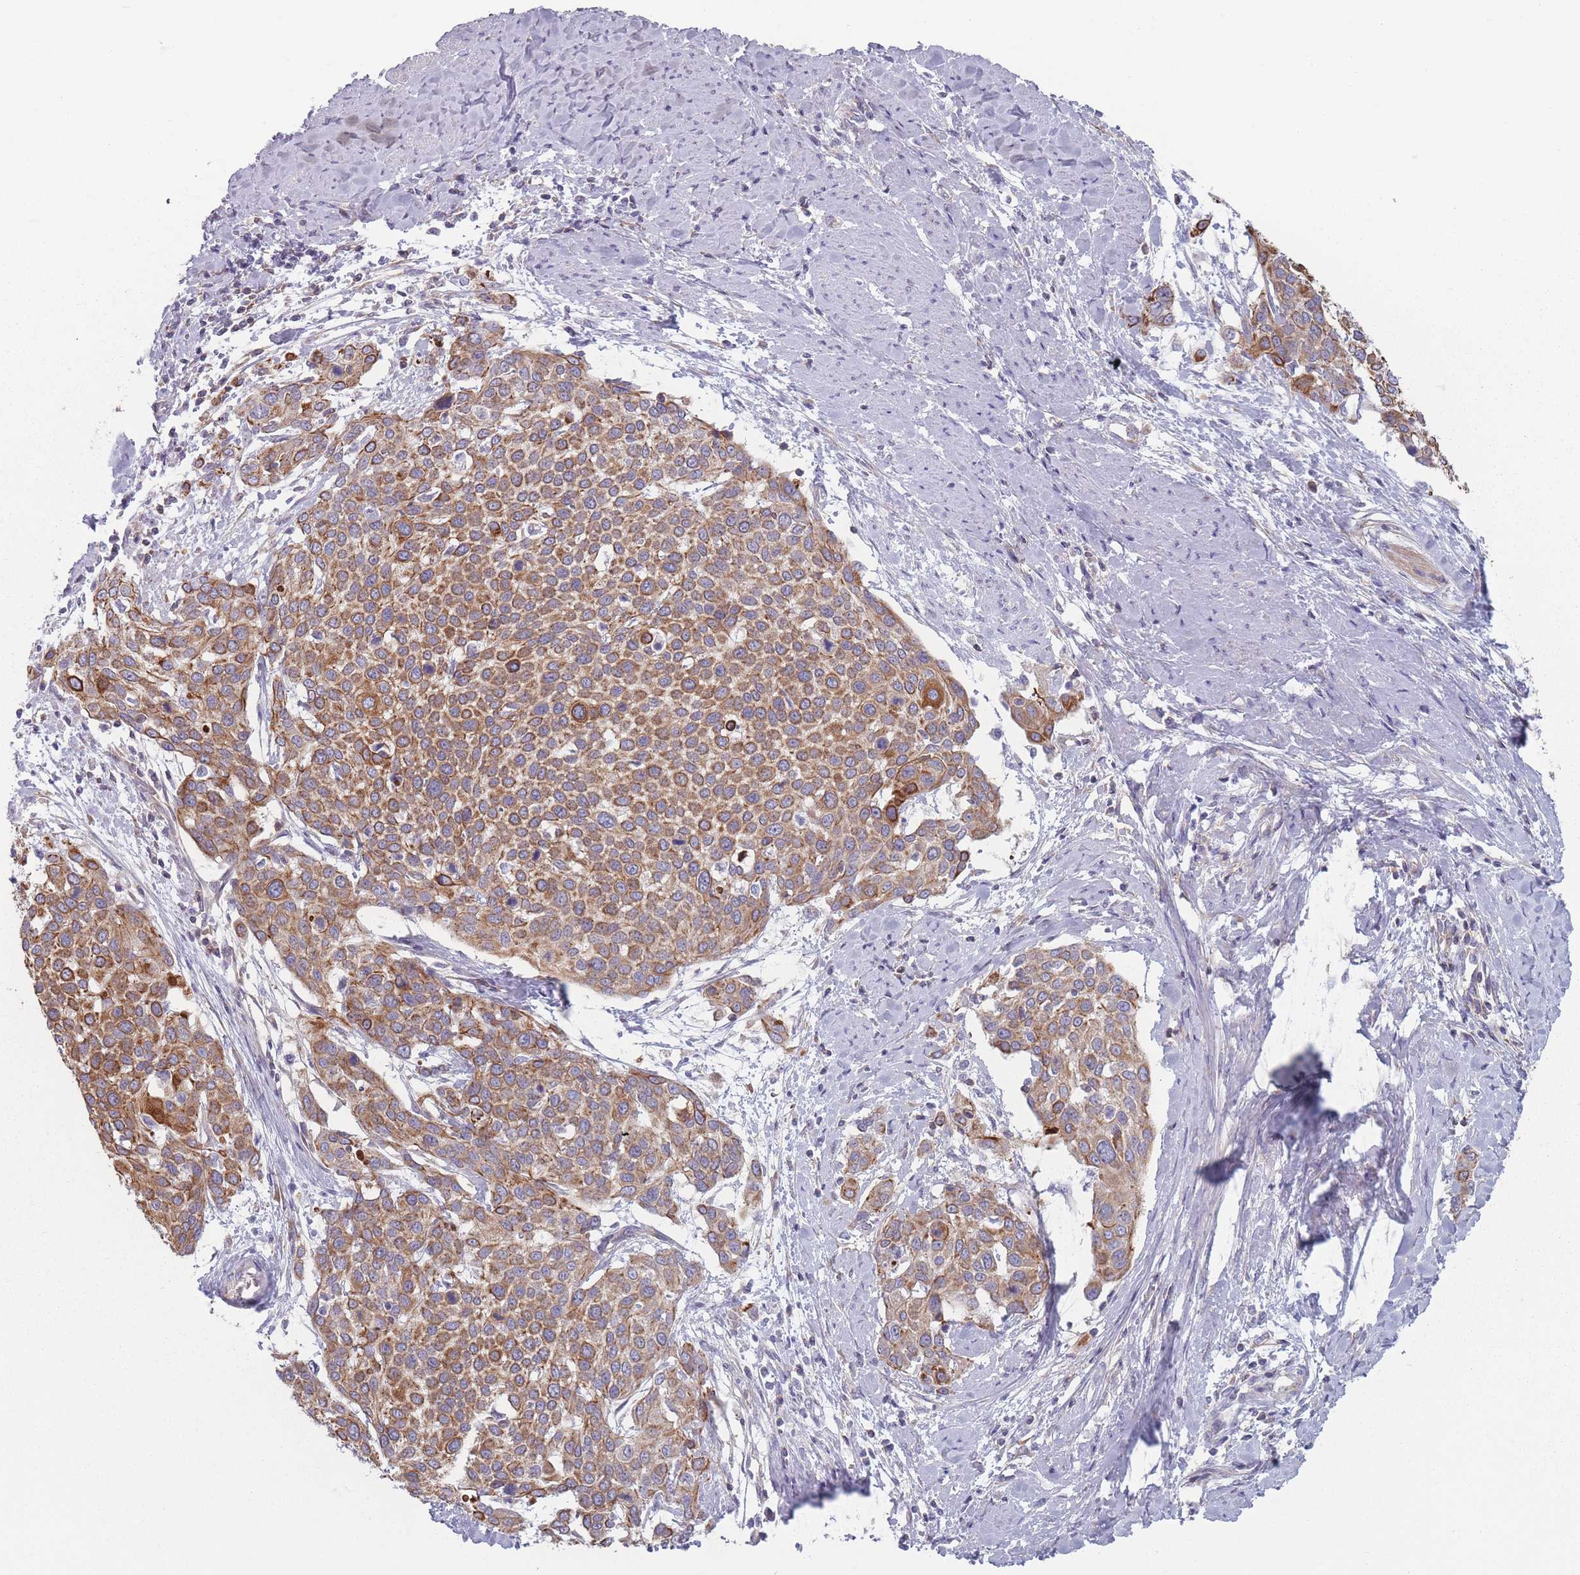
{"staining": {"intensity": "moderate", "quantity": ">75%", "location": "cytoplasmic/membranous"}, "tissue": "cervical cancer", "cell_type": "Tumor cells", "image_type": "cancer", "snomed": [{"axis": "morphology", "description": "Squamous cell carcinoma, NOS"}, {"axis": "topography", "description": "Cervix"}], "caption": "This histopathology image exhibits squamous cell carcinoma (cervical) stained with IHC to label a protein in brown. The cytoplasmic/membranous of tumor cells show moderate positivity for the protein. Nuclei are counter-stained blue.", "gene": "HSBP1L1", "patient": {"sex": "female", "age": 44}}